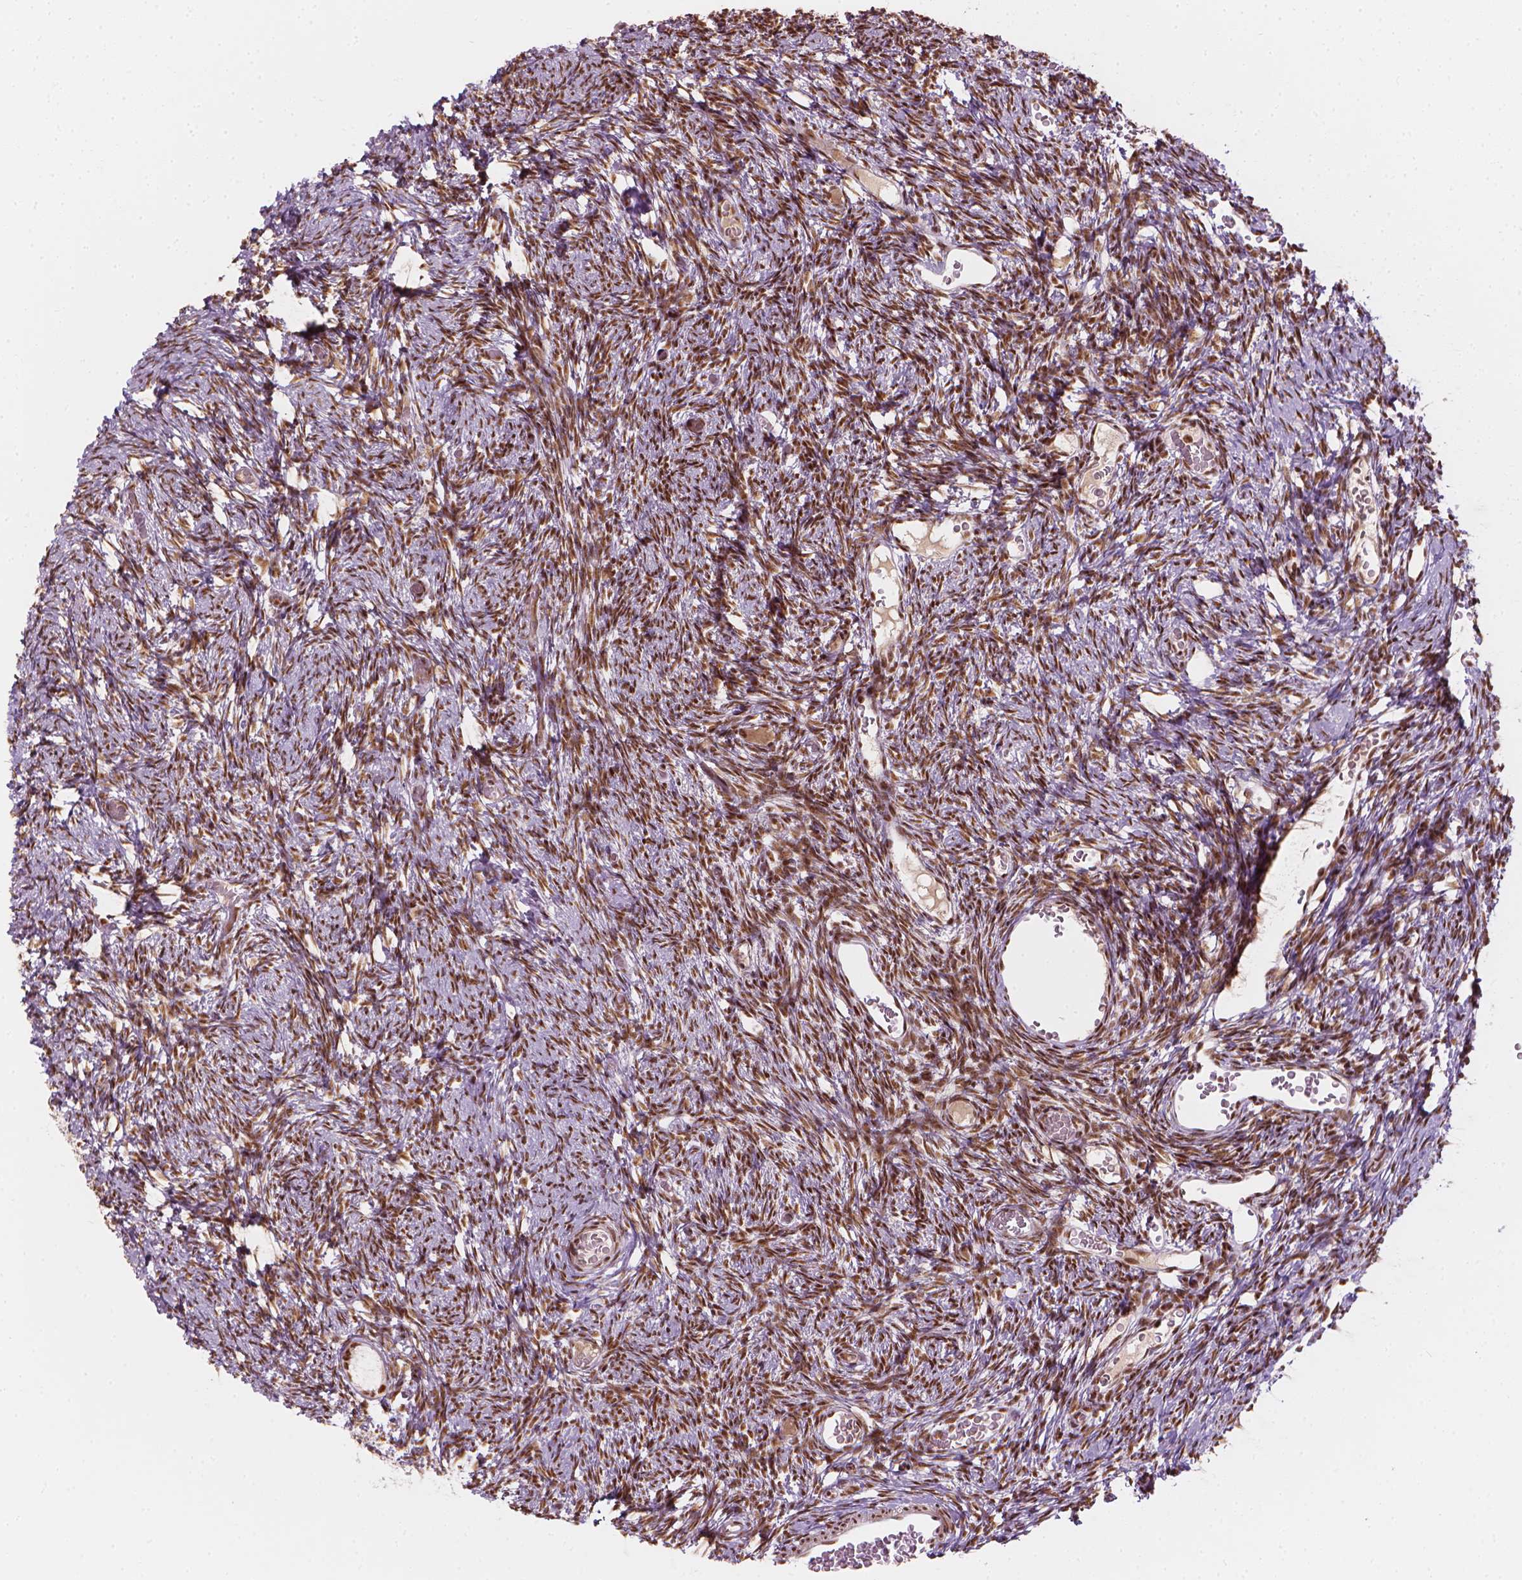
{"staining": {"intensity": "moderate", "quantity": ">75%", "location": "nuclear"}, "tissue": "ovary", "cell_type": "Follicle cells", "image_type": "normal", "snomed": [{"axis": "morphology", "description": "Normal tissue, NOS"}, {"axis": "topography", "description": "Ovary"}], "caption": "High-power microscopy captured an immunohistochemistry (IHC) image of benign ovary, revealing moderate nuclear staining in about >75% of follicle cells.", "gene": "ELF2", "patient": {"sex": "female", "age": 39}}